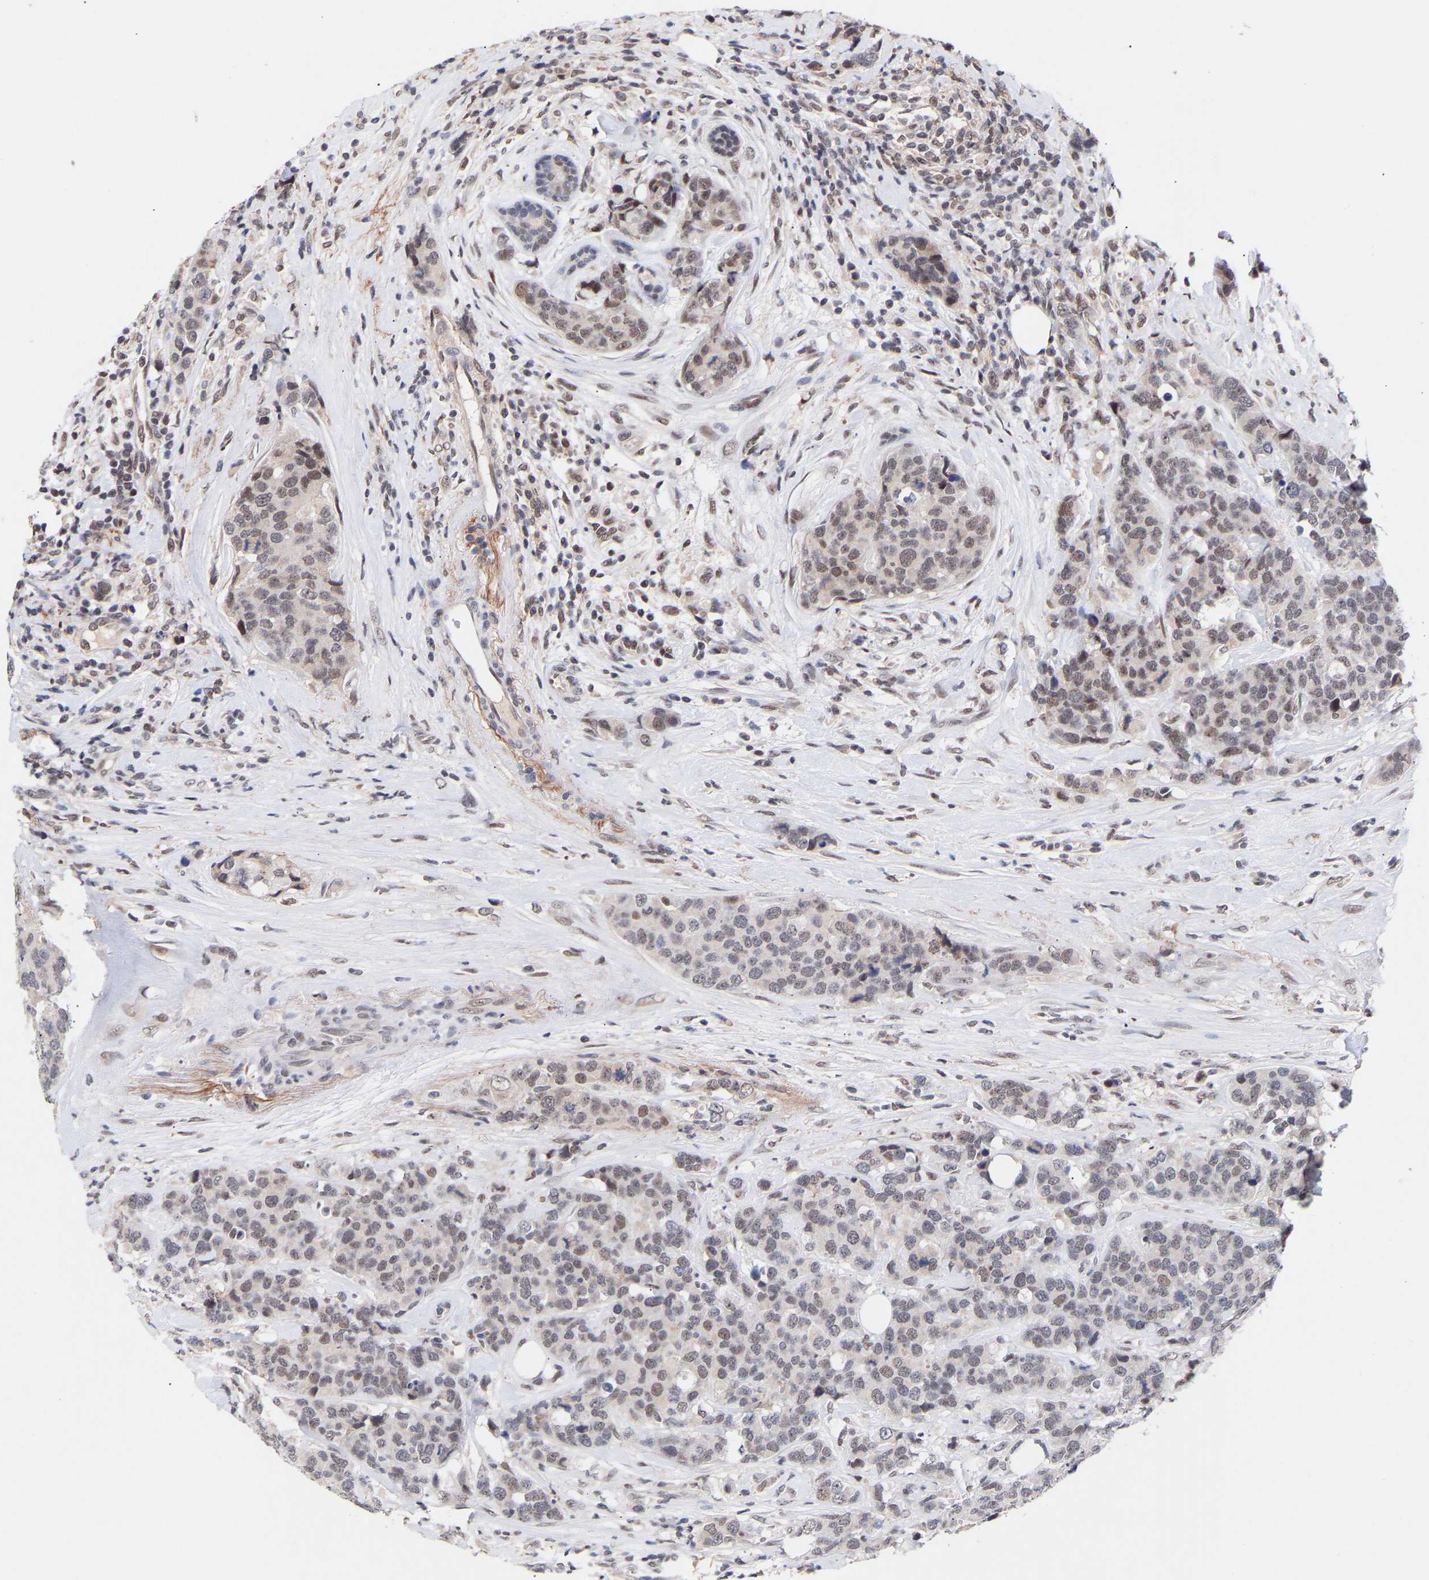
{"staining": {"intensity": "weak", "quantity": "<25%", "location": "nuclear"}, "tissue": "breast cancer", "cell_type": "Tumor cells", "image_type": "cancer", "snomed": [{"axis": "morphology", "description": "Lobular carcinoma"}, {"axis": "topography", "description": "Breast"}], "caption": "A micrograph of breast cancer (lobular carcinoma) stained for a protein demonstrates no brown staining in tumor cells. The staining was performed using DAB to visualize the protein expression in brown, while the nuclei were stained in blue with hematoxylin (Magnification: 20x).", "gene": "RBM15", "patient": {"sex": "female", "age": 59}}